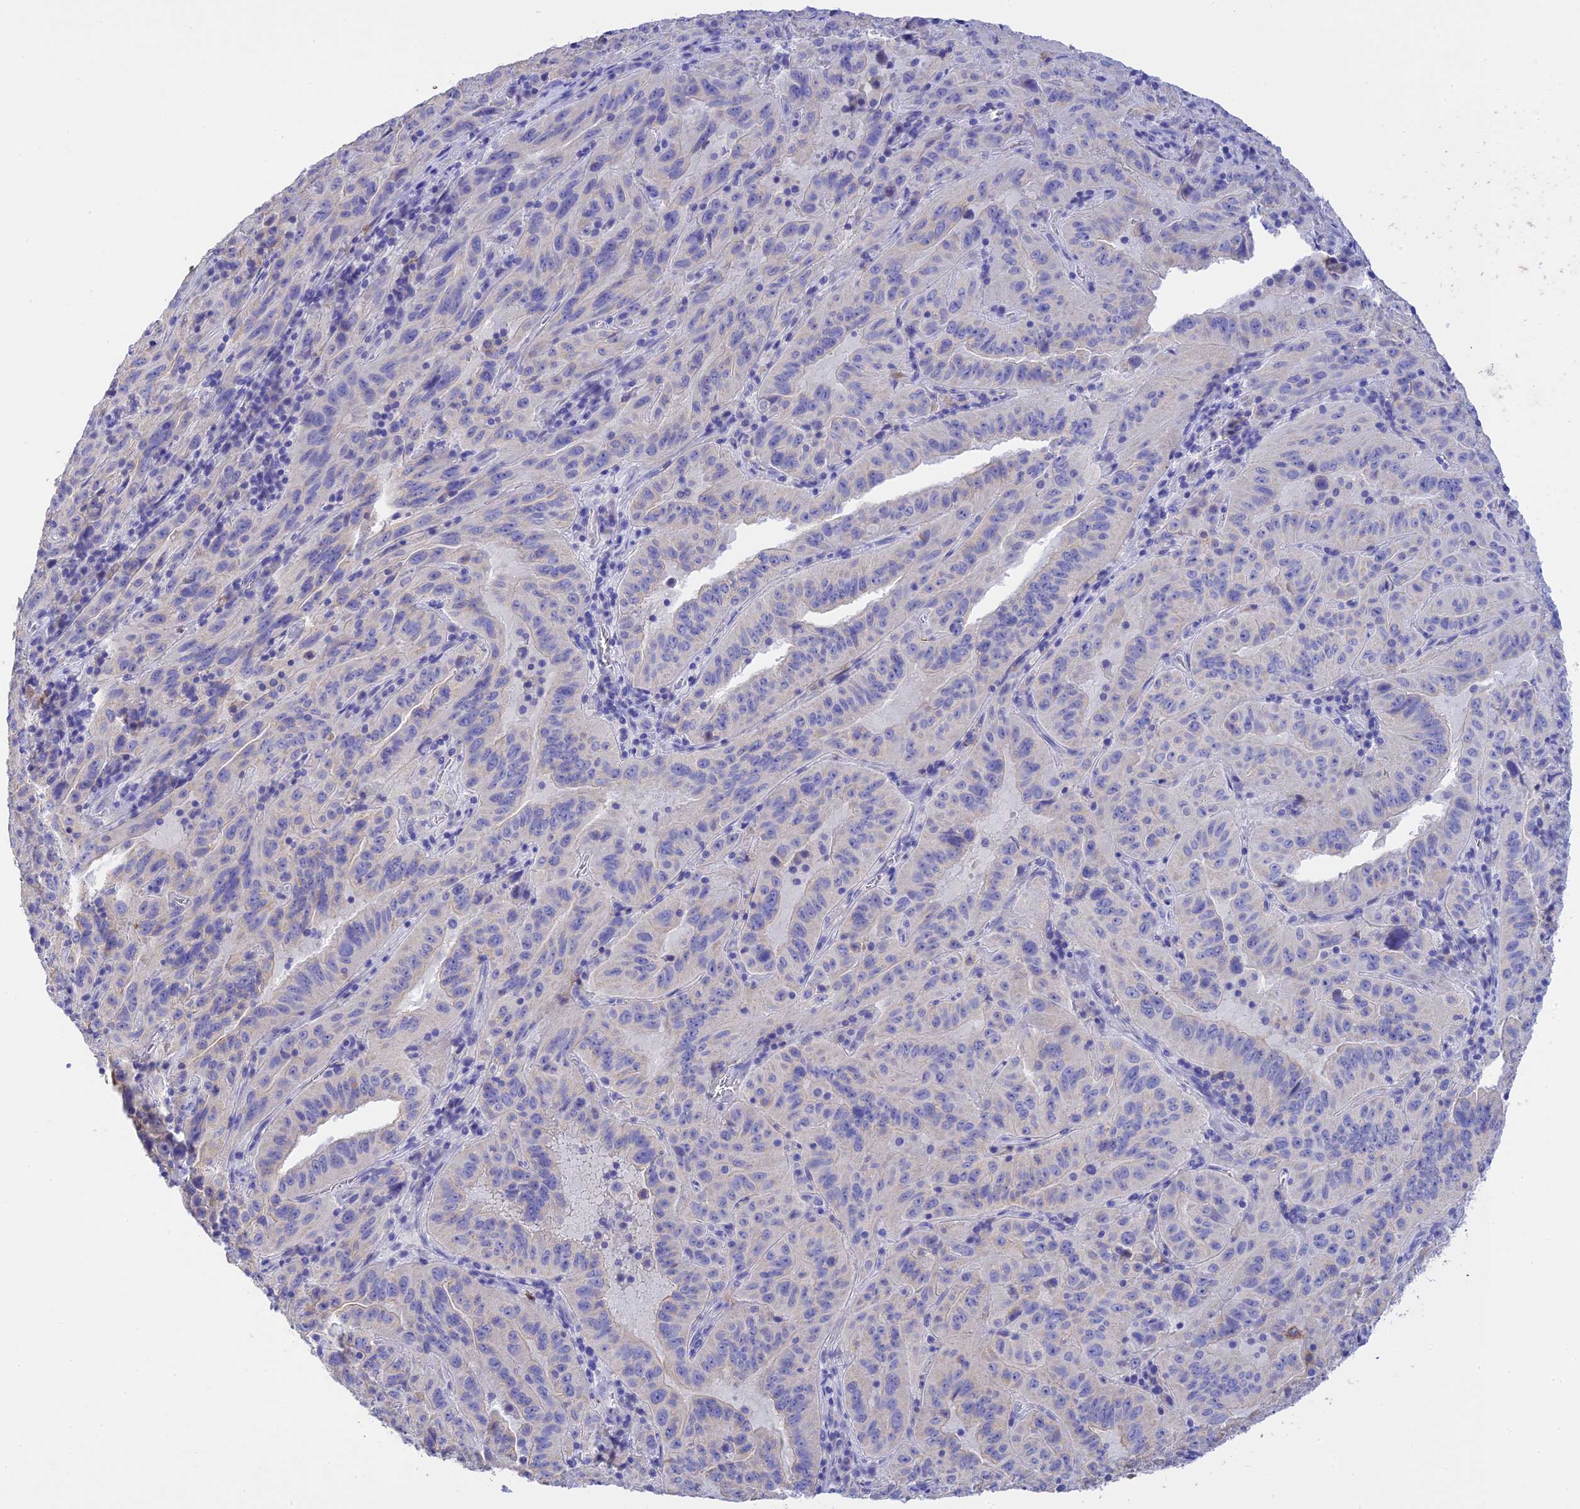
{"staining": {"intensity": "negative", "quantity": "none", "location": "none"}, "tissue": "pancreatic cancer", "cell_type": "Tumor cells", "image_type": "cancer", "snomed": [{"axis": "morphology", "description": "Adenocarcinoma, NOS"}, {"axis": "topography", "description": "Pancreas"}], "caption": "This is an immunohistochemistry (IHC) histopathology image of human pancreatic adenocarcinoma. There is no expression in tumor cells.", "gene": "MS4A5", "patient": {"sex": "male", "age": 63}}